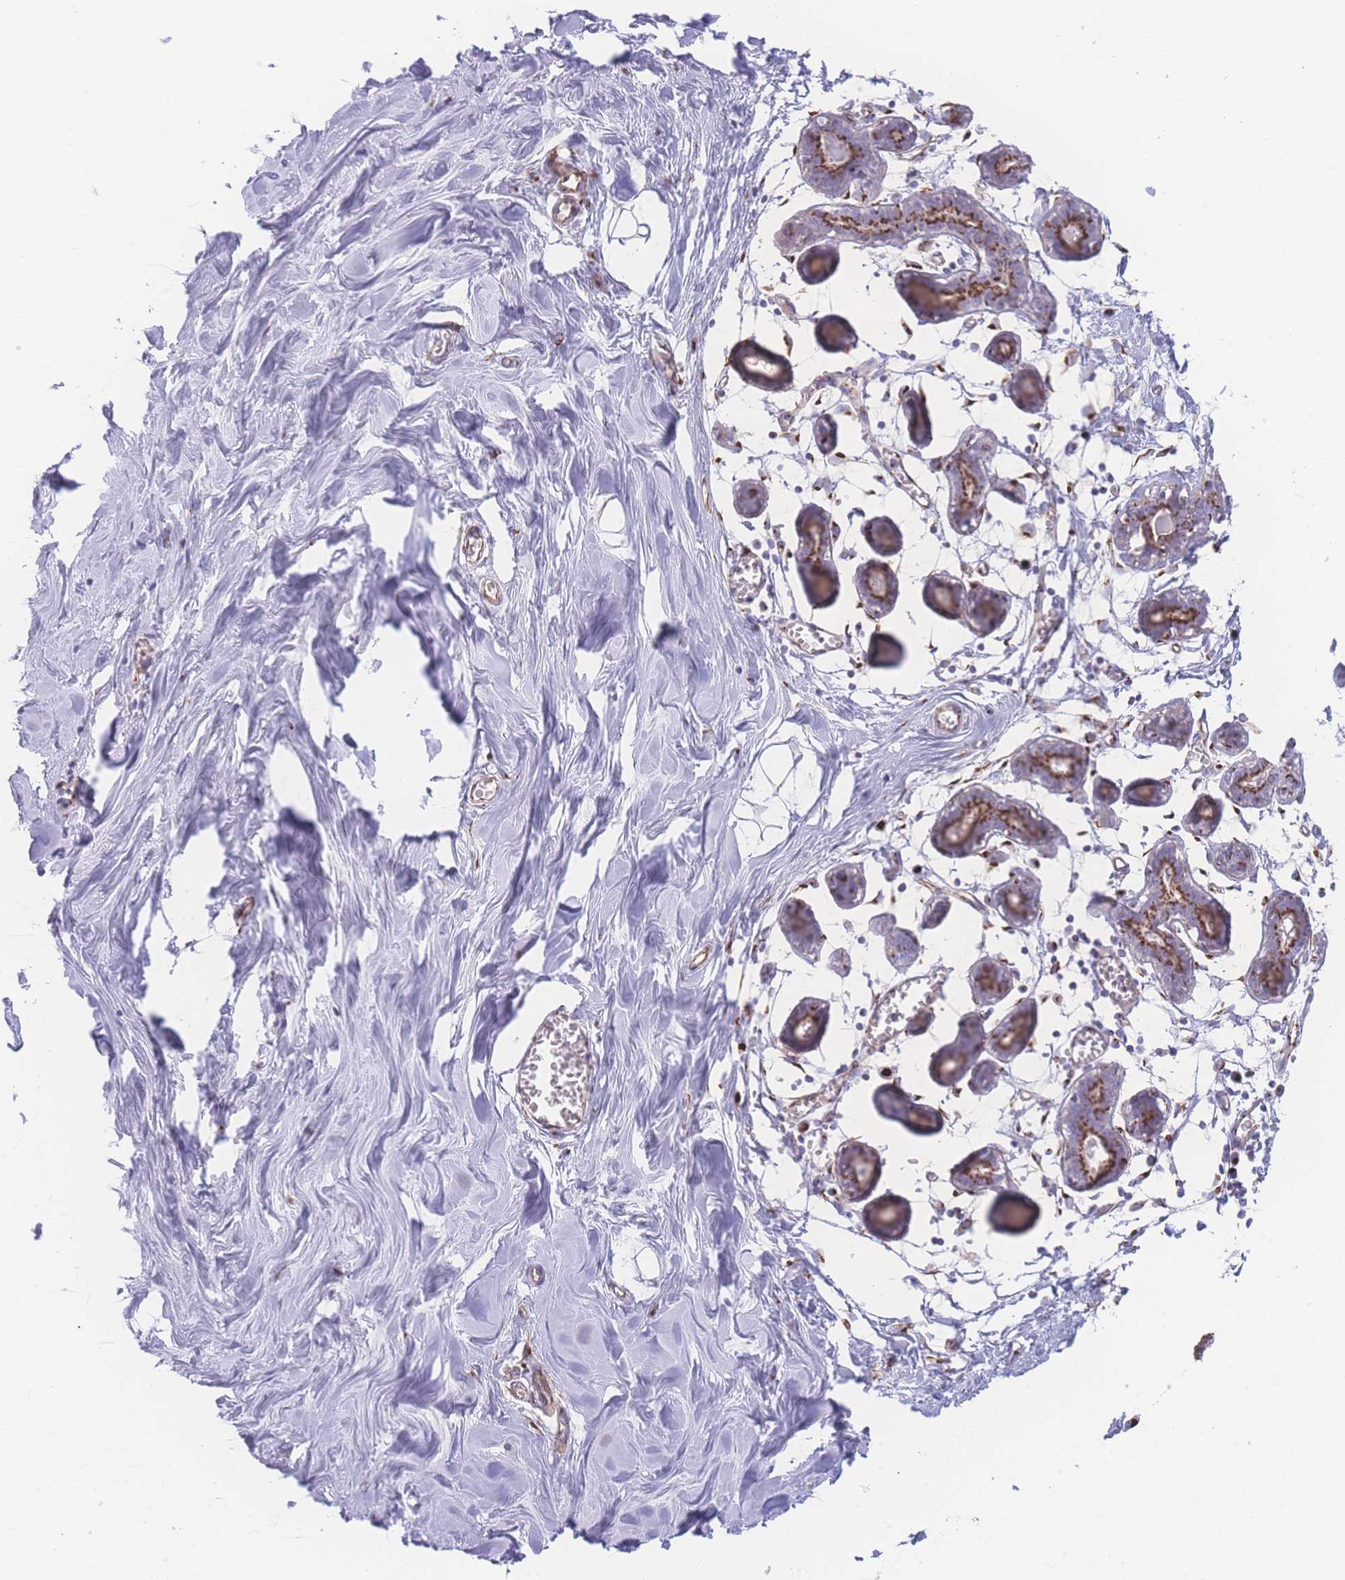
{"staining": {"intensity": "negative", "quantity": "none", "location": "none"}, "tissue": "breast", "cell_type": "Adipocytes", "image_type": "normal", "snomed": [{"axis": "morphology", "description": "Normal tissue, NOS"}, {"axis": "topography", "description": "Breast"}], "caption": "Breast stained for a protein using immunohistochemistry (IHC) shows no expression adipocytes.", "gene": "GOLM2", "patient": {"sex": "female", "age": 27}}